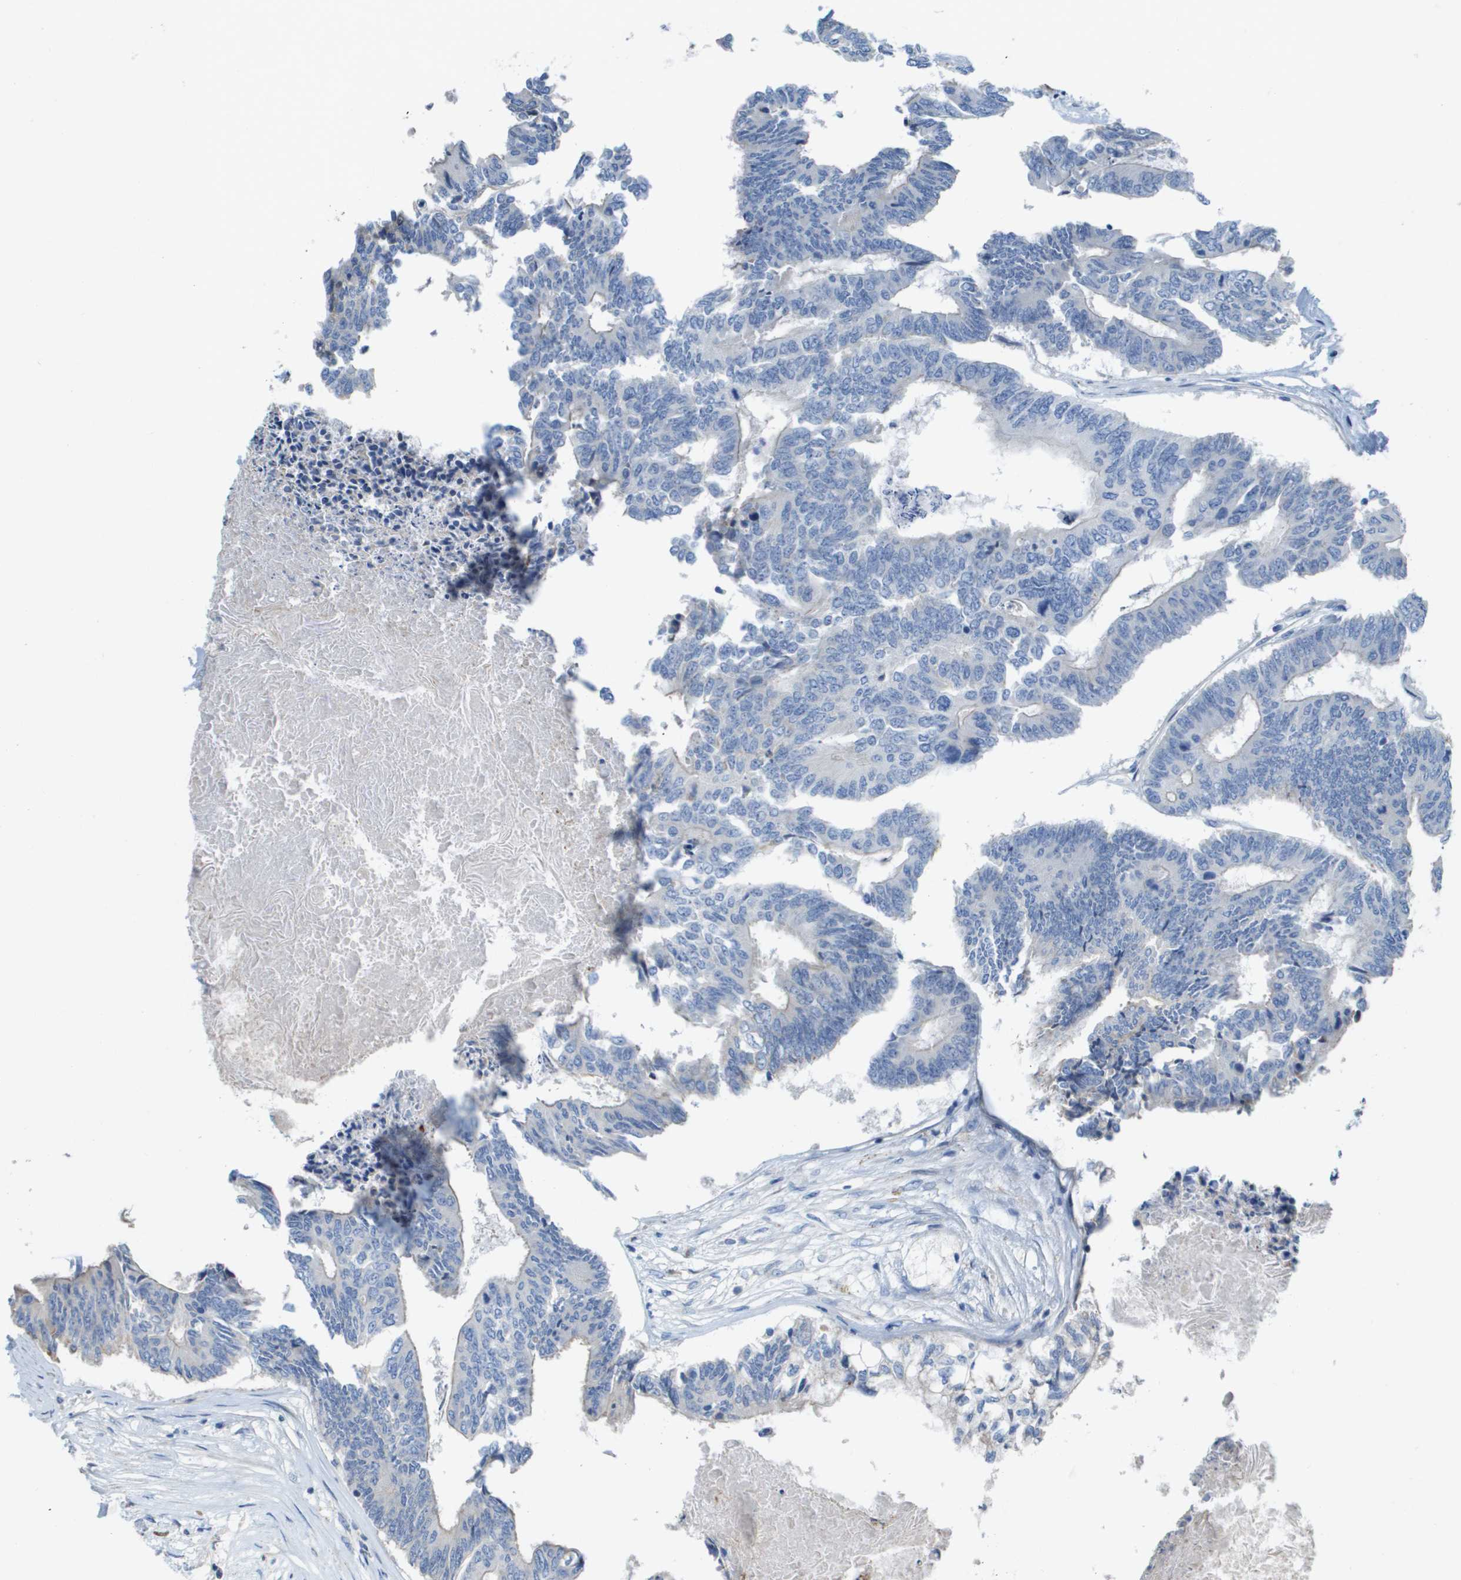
{"staining": {"intensity": "negative", "quantity": "none", "location": "none"}, "tissue": "colorectal cancer", "cell_type": "Tumor cells", "image_type": "cancer", "snomed": [{"axis": "morphology", "description": "Adenocarcinoma, NOS"}, {"axis": "topography", "description": "Rectum"}], "caption": "Immunohistochemical staining of human colorectal adenocarcinoma shows no significant staining in tumor cells. Nuclei are stained in blue.", "gene": "CASP10", "patient": {"sex": "male", "age": 63}}